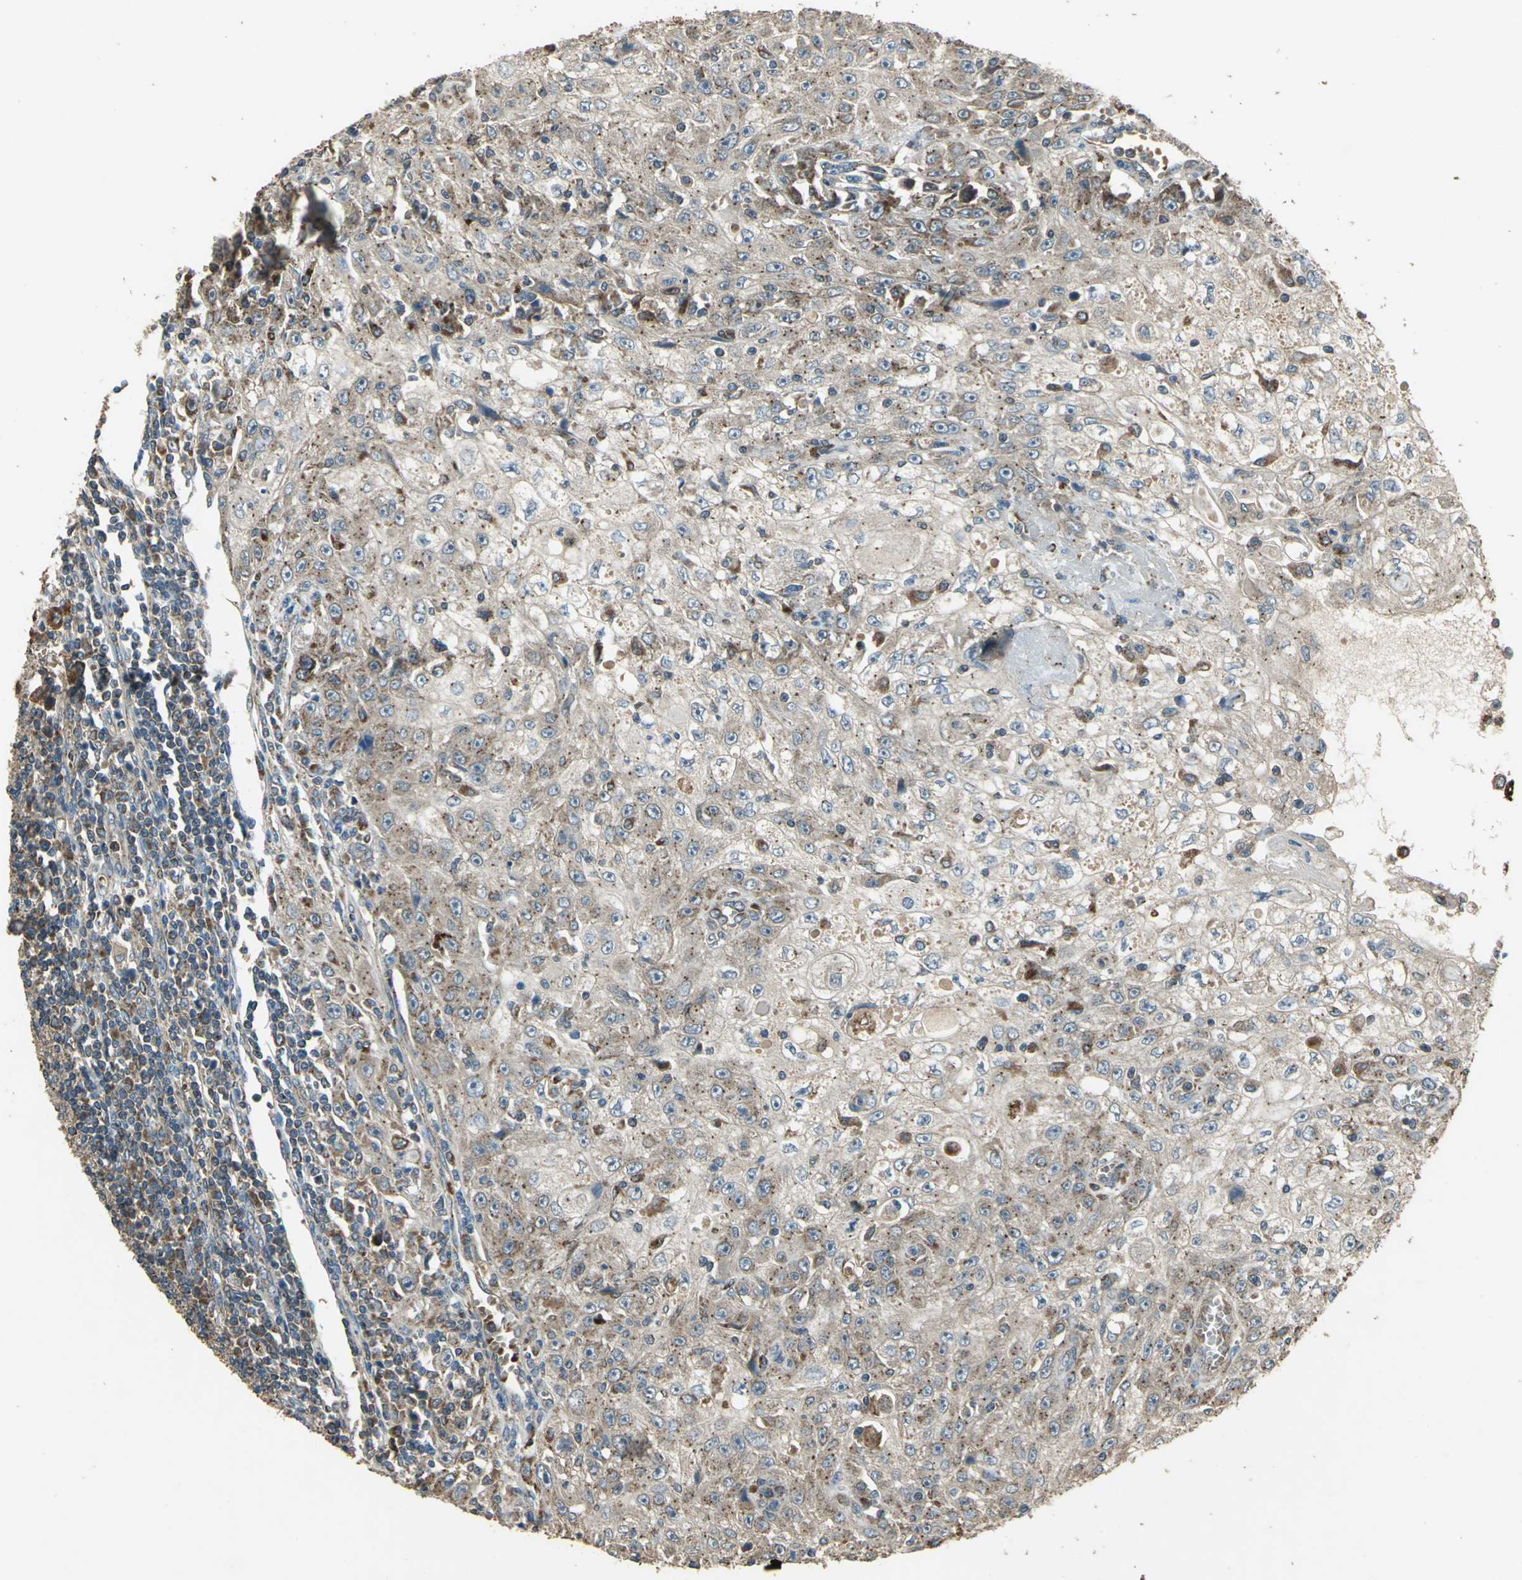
{"staining": {"intensity": "moderate", "quantity": ">75%", "location": "cytoplasmic/membranous"}, "tissue": "skin cancer", "cell_type": "Tumor cells", "image_type": "cancer", "snomed": [{"axis": "morphology", "description": "Squamous cell carcinoma, NOS"}, {"axis": "topography", "description": "Skin"}], "caption": "Immunohistochemical staining of human skin cancer (squamous cell carcinoma) displays medium levels of moderate cytoplasmic/membranous protein expression in about >75% of tumor cells.", "gene": "POLRMT", "patient": {"sex": "male", "age": 75}}